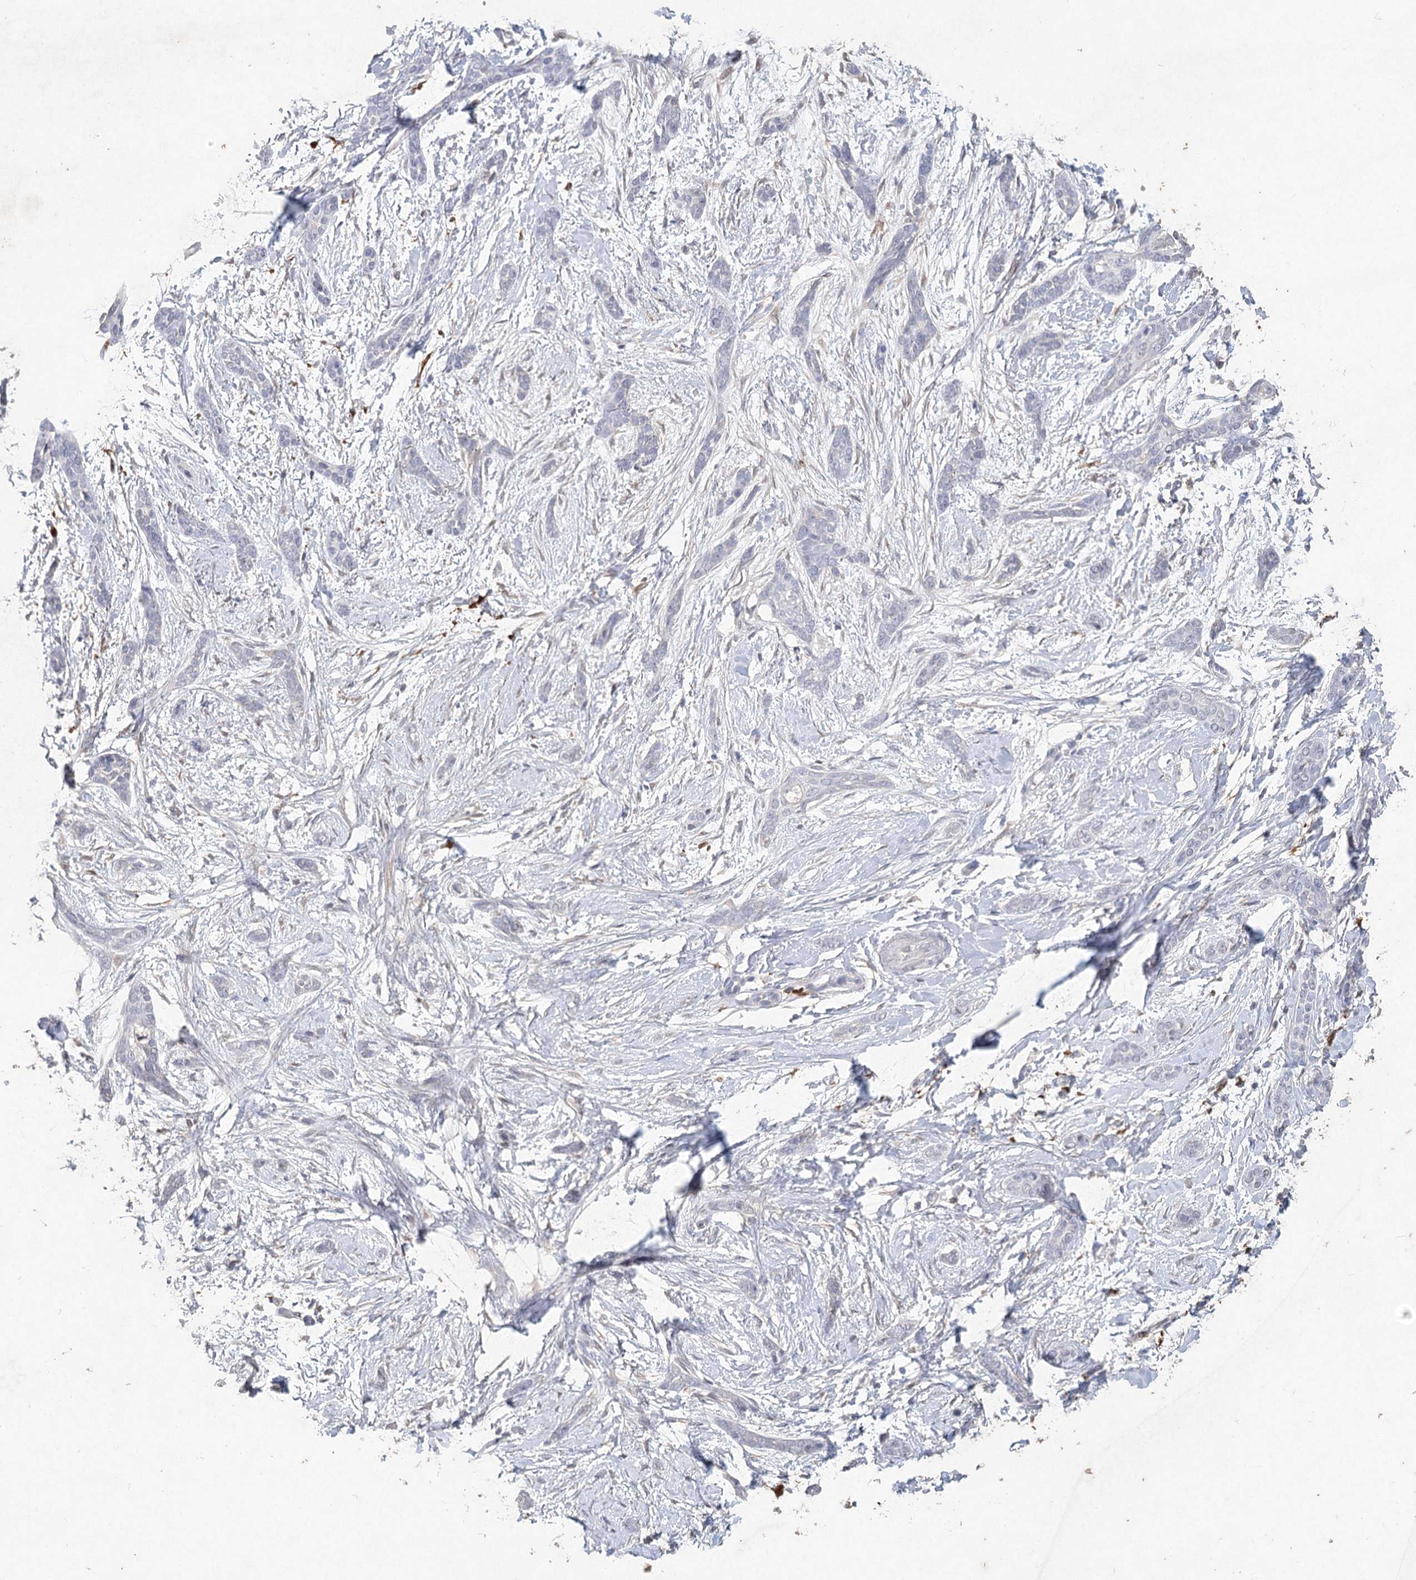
{"staining": {"intensity": "negative", "quantity": "none", "location": "none"}, "tissue": "skin cancer", "cell_type": "Tumor cells", "image_type": "cancer", "snomed": [{"axis": "morphology", "description": "Basal cell carcinoma"}, {"axis": "morphology", "description": "Adnexal tumor, benign"}, {"axis": "topography", "description": "Skin"}], "caption": "This histopathology image is of skin cancer stained with IHC to label a protein in brown with the nuclei are counter-stained blue. There is no positivity in tumor cells.", "gene": "ARSI", "patient": {"sex": "female", "age": 42}}